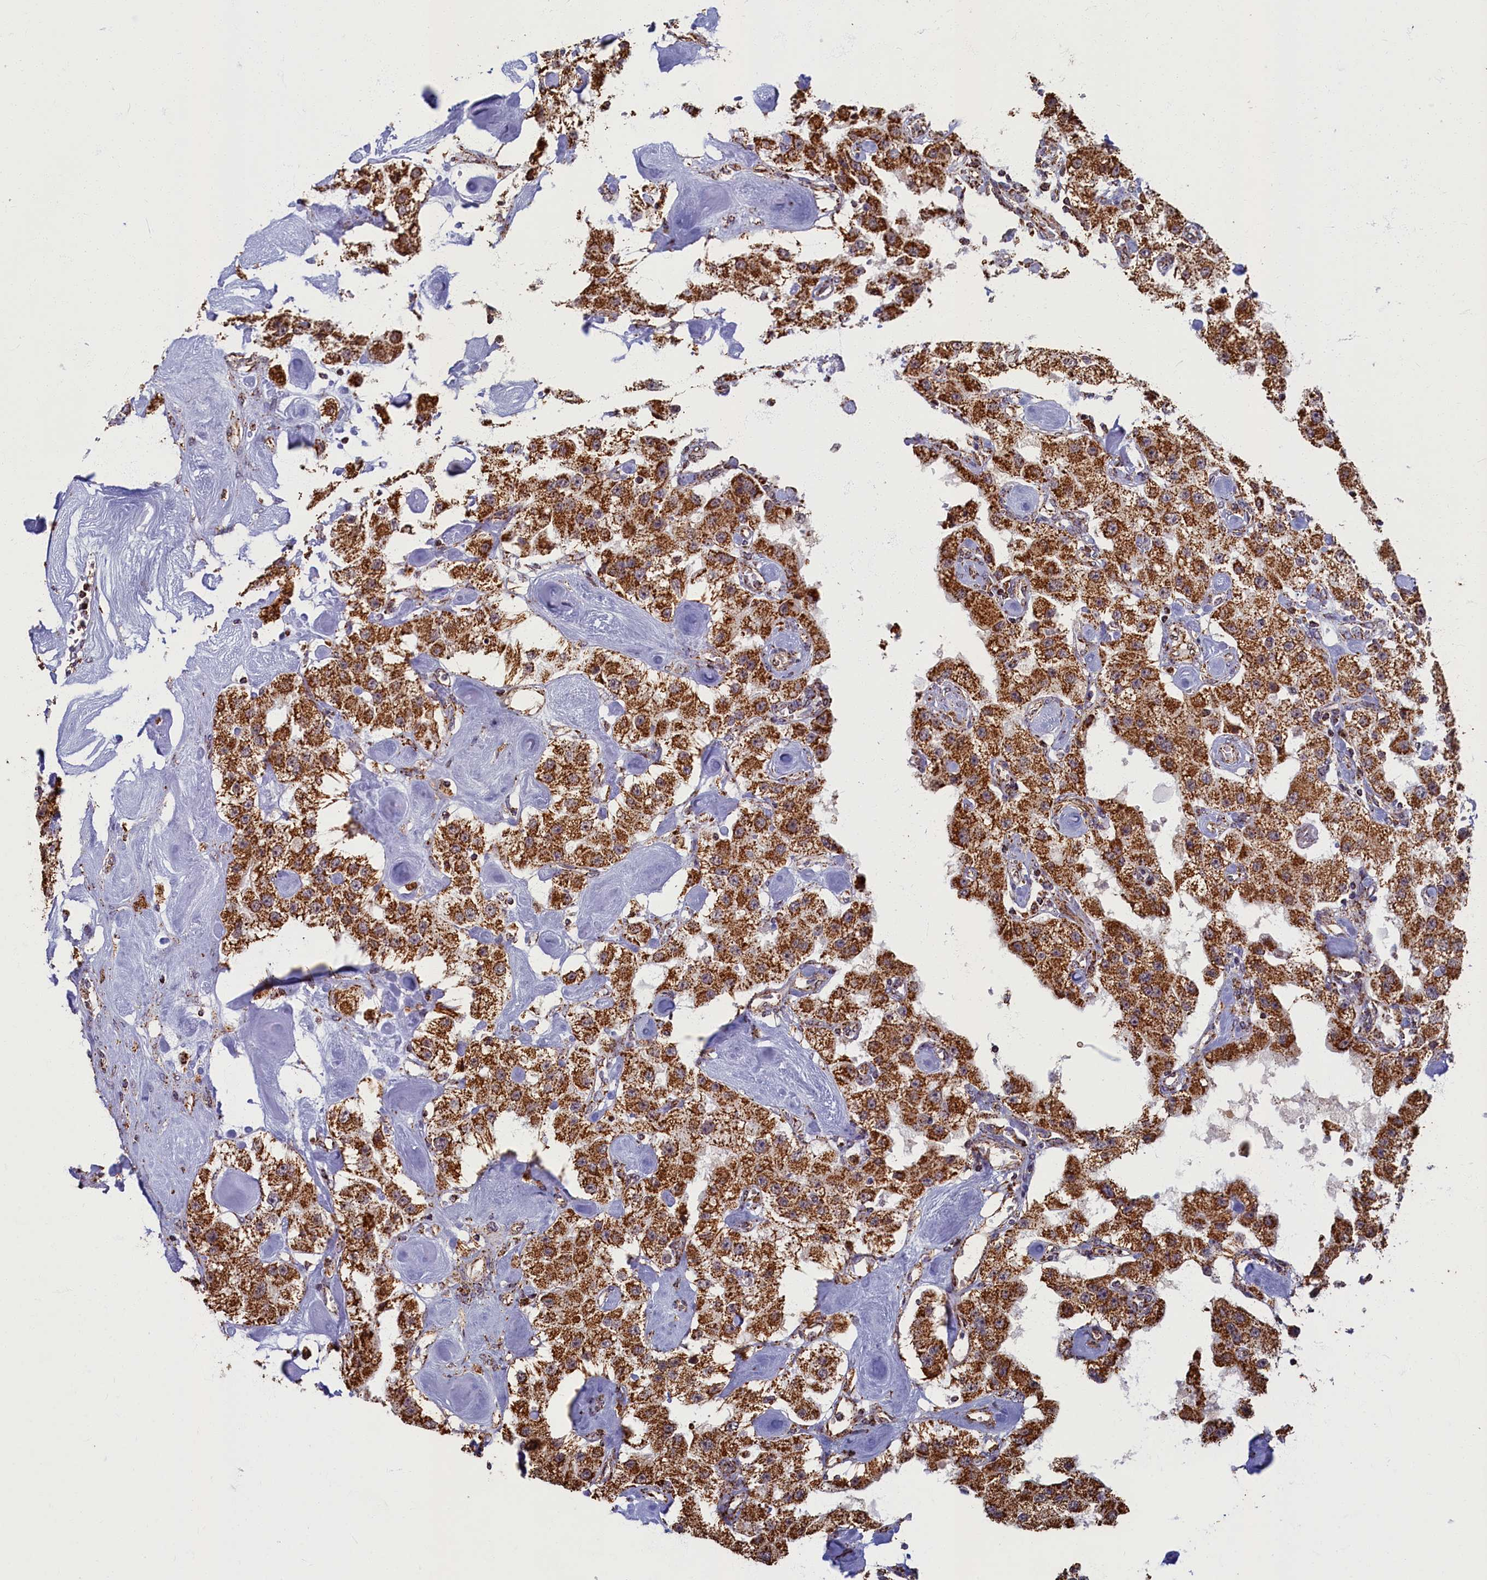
{"staining": {"intensity": "strong", "quantity": ">75%", "location": "cytoplasmic/membranous"}, "tissue": "carcinoid", "cell_type": "Tumor cells", "image_type": "cancer", "snomed": [{"axis": "morphology", "description": "Carcinoid, malignant, NOS"}, {"axis": "topography", "description": "Pancreas"}], "caption": "An image of human carcinoid stained for a protein exhibits strong cytoplasmic/membranous brown staining in tumor cells.", "gene": "SPR", "patient": {"sex": "male", "age": 41}}